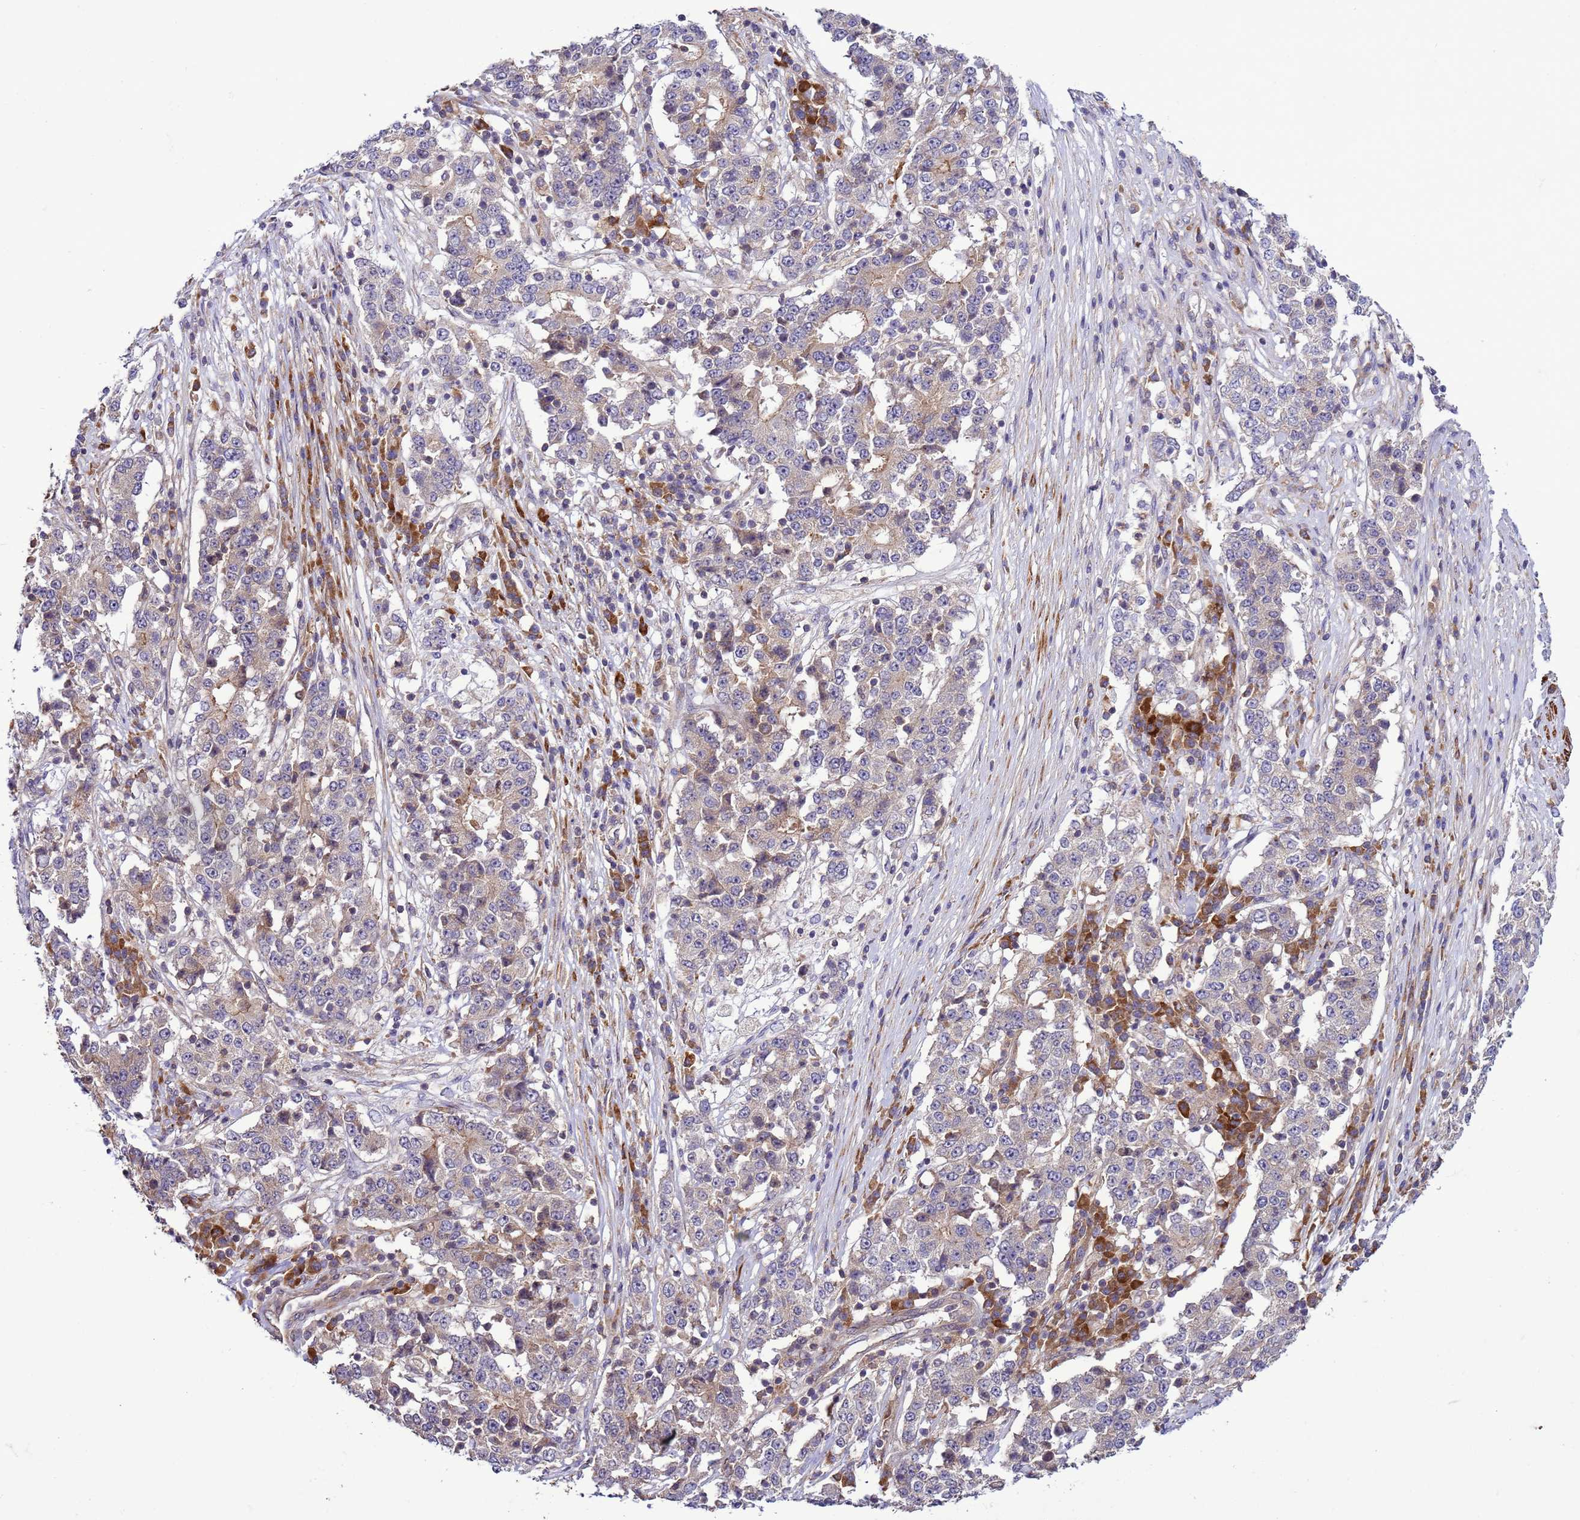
{"staining": {"intensity": "negative", "quantity": "none", "location": "none"}, "tissue": "stomach cancer", "cell_type": "Tumor cells", "image_type": "cancer", "snomed": [{"axis": "morphology", "description": "Adenocarcinoma, NOS"}, {"axis": "topography", "description": "Stomach"}], "caption": "Immunohistochemistry (IHC) of stomach cancer demonstrates no expression in tumor cells.", "gene": "GEN1", "patient": {"sex": "male", "age": 59}}